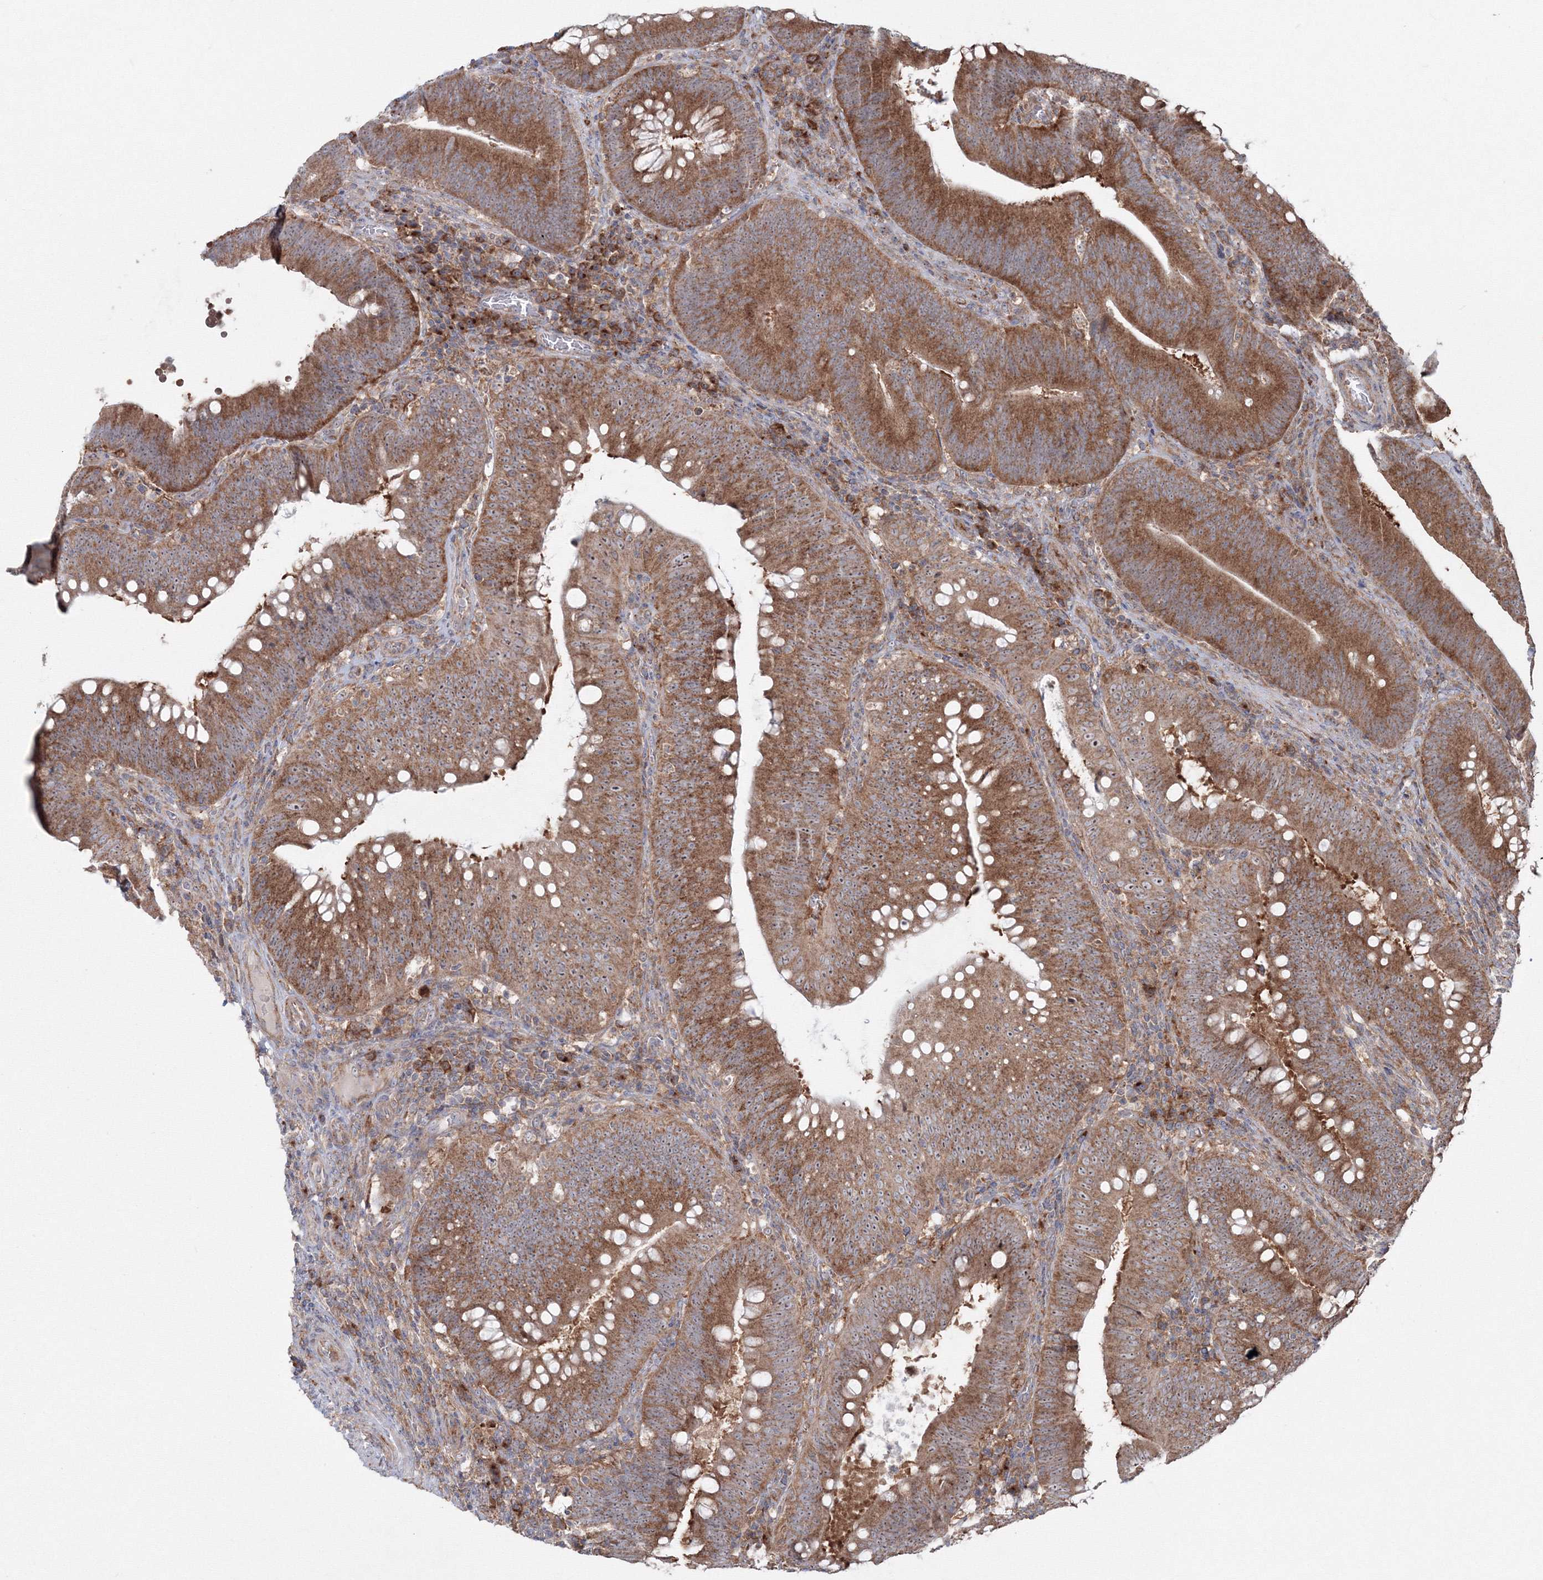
{"staining": {"intensity": "strong", "quantity": ">75%", "location": "cytoplasmic/membranous"}, "tissue": "colorectal cancer", "cell_type": "Tumor cells", "image_type": "cancer", "snomed": [{"axis": "morphology", "description": "Normal tissue, NOS"}, {"axis": "topography", "description": "Colon"}], "caption": "The photomicrograph shows immunohistochemical staining of colorectal cancer. There is strong cytoplasmic/membranous staining is present in approximately >75% of tumor cells.", "gene": "PEX13", "patient": {"sex": "female", "age": 82}}